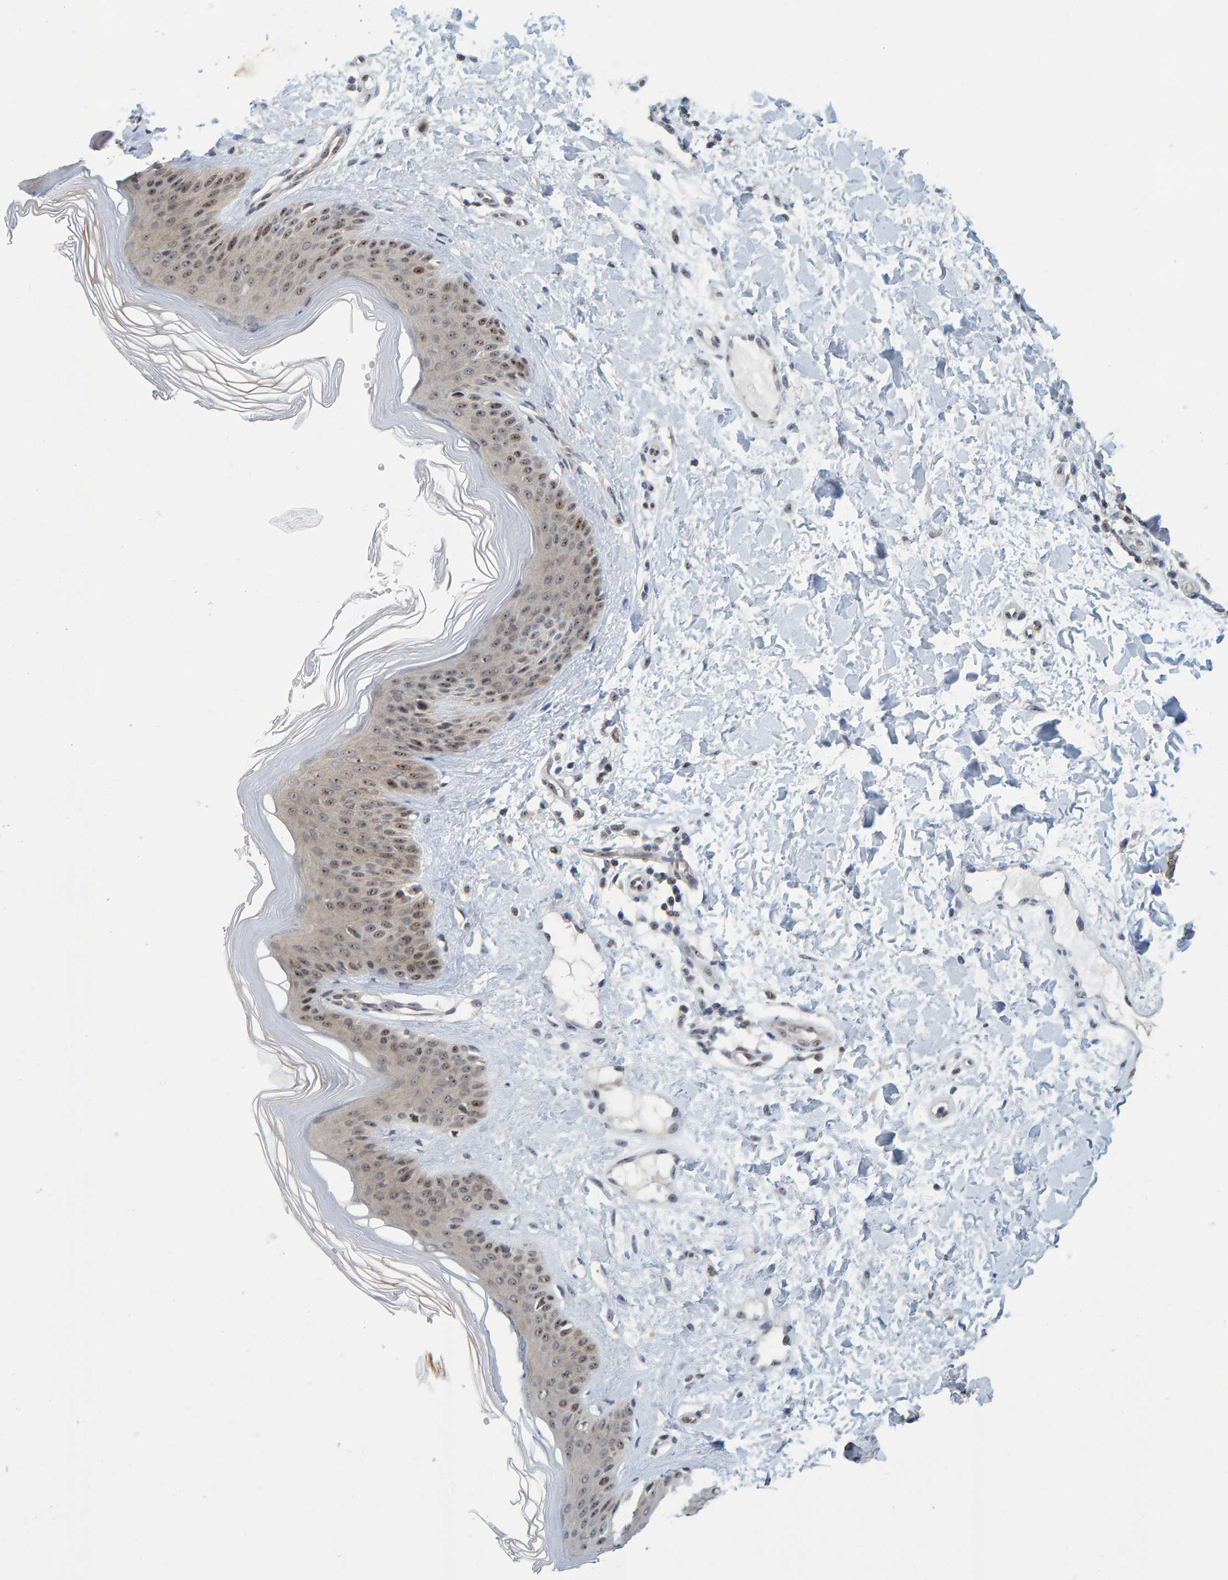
{"staining": {"intensity": "negative", "quantity": "none", "location": "none"}, "tissue": "skin", "cell_type": "Fibroblasts", "image_type": "normal", "snomed": [{"axis": "morphology", "description": "Normal tissue, NOS"}, {"axis": "morphology", "description": "Malignant melanoma, Metastatic site"}, {"axis": "topography", "description": "Skin"}], "caption": "Immunohistochemistry micrograph of normal skin: human skin stained with DAB (3,3'-diaminobenzidine) shows no significant protein positivity in fibroblasts.", "gene": "POLR1E", "patient": {"sex": "male", "age": 41}}